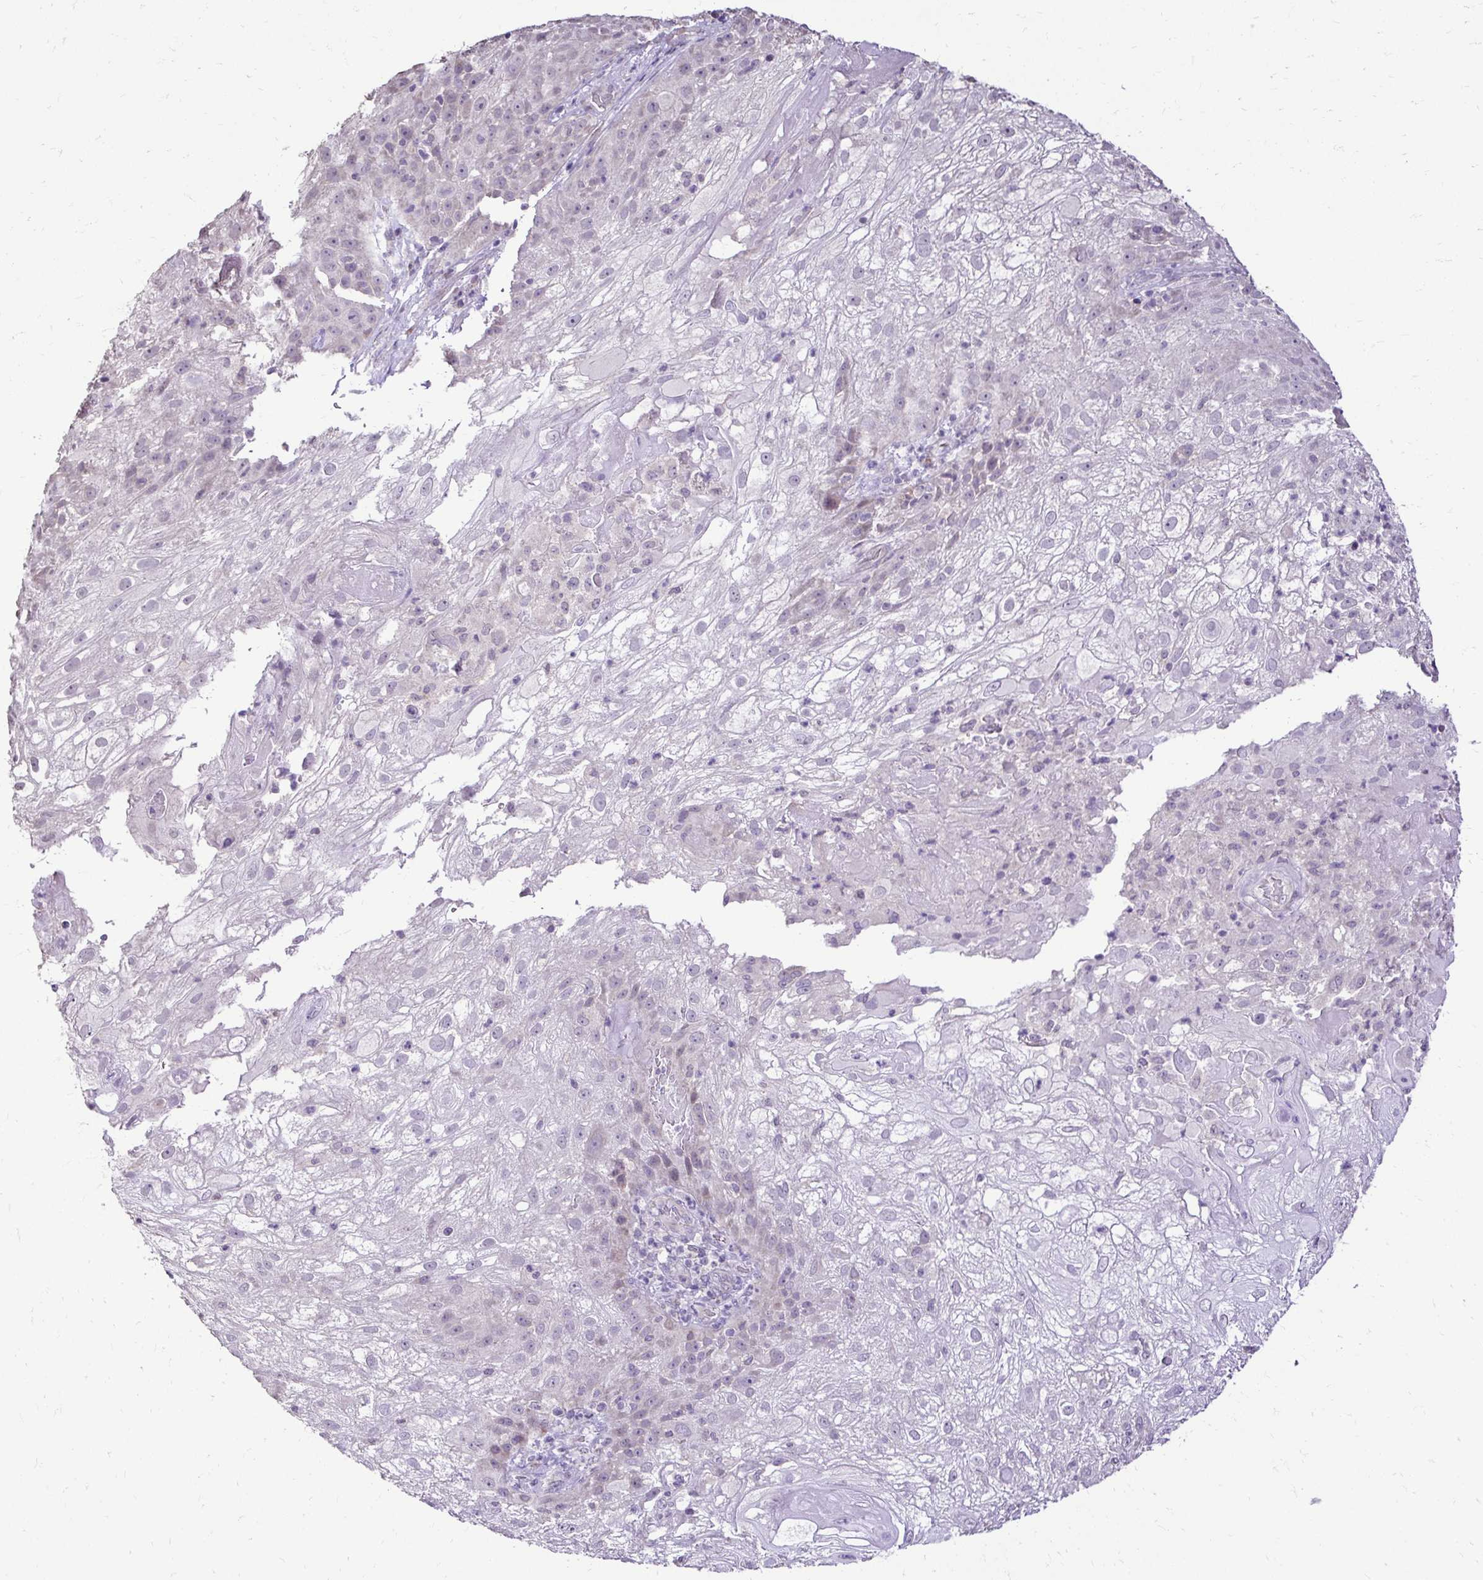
{"staining": {"intensity": "weak", "quantity": "<25%", "location": "nuclear"}, "tissue": "skin cancer", "cell_type": "Tumor cells", "image_type": "cancer", "snomed": [{"axis": "morphology", "description": "Normal tissue, NOS"}, {"axis": "morphology", "description": "Squamous cell carcinoma, NOS"}, {"axis": "topography", "description": "Skin"}], "caption": "A photomicrograph of human squamous cell carcinoma (skin) is negative for staining in tumor cells.", "gene": "KIAA1210", "patient": {"sex": "female", "age": 83}}